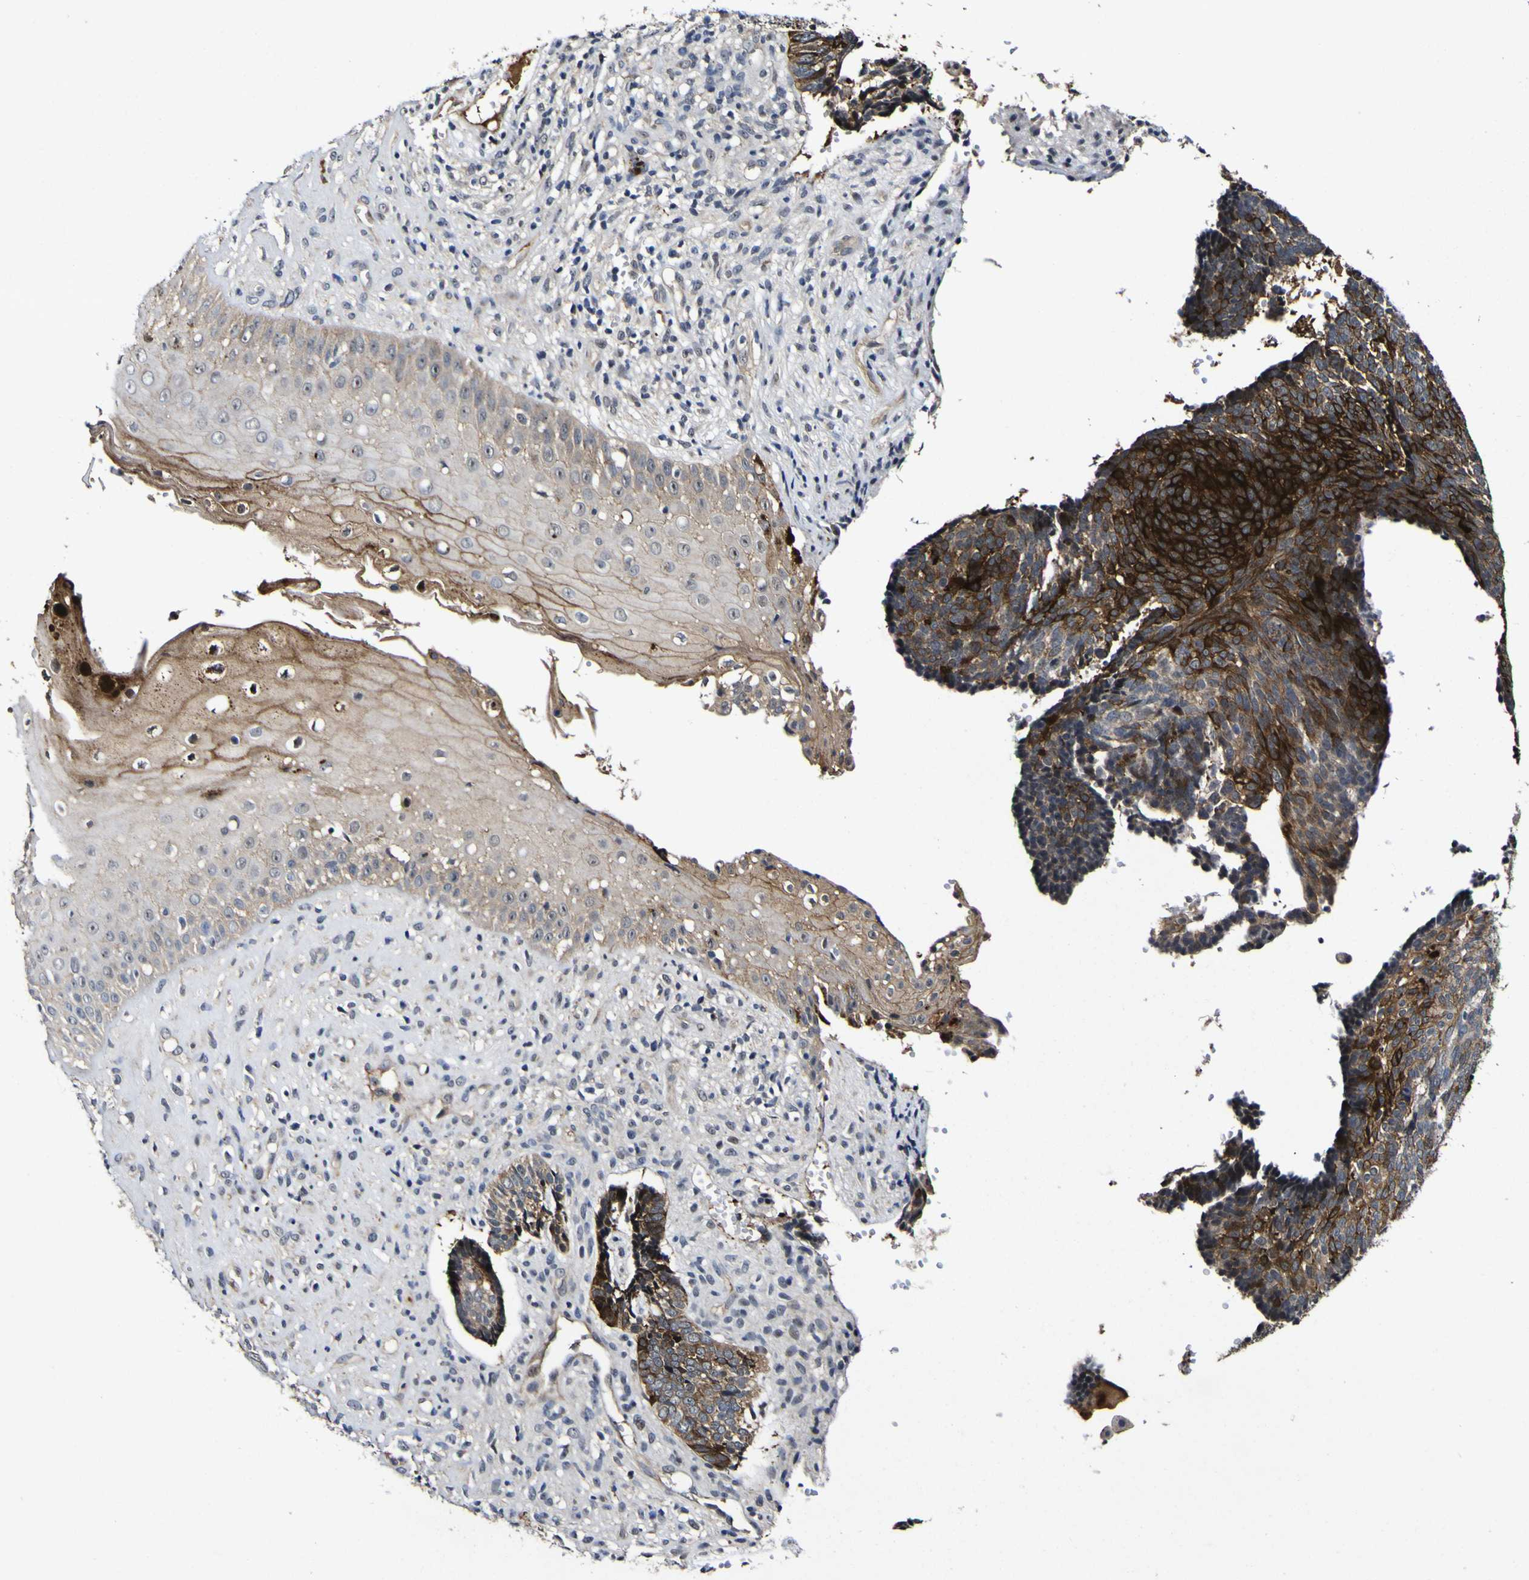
{"staining": {"intensity": "strong", "quantity": ">75%", "location": "cytoplasmic/membranous"}, "tissue": "skin cancer", "cell_type": "Tumor cells", "image_type": "cancer", "snomed": [{"axis": "morphology", "description": "Basal cell carcinoma"}, {"axis": "topography", "description": "Skin"}], "caption": "Approximately >75% of tumor cells in skin basal cell carcinoma exhibit strong cytoplasmic/membranous protein expression as visualized by brown immunohistochemical staining.", "gene": "CCL2", "patient": {"sex": "male", "age": 84}}